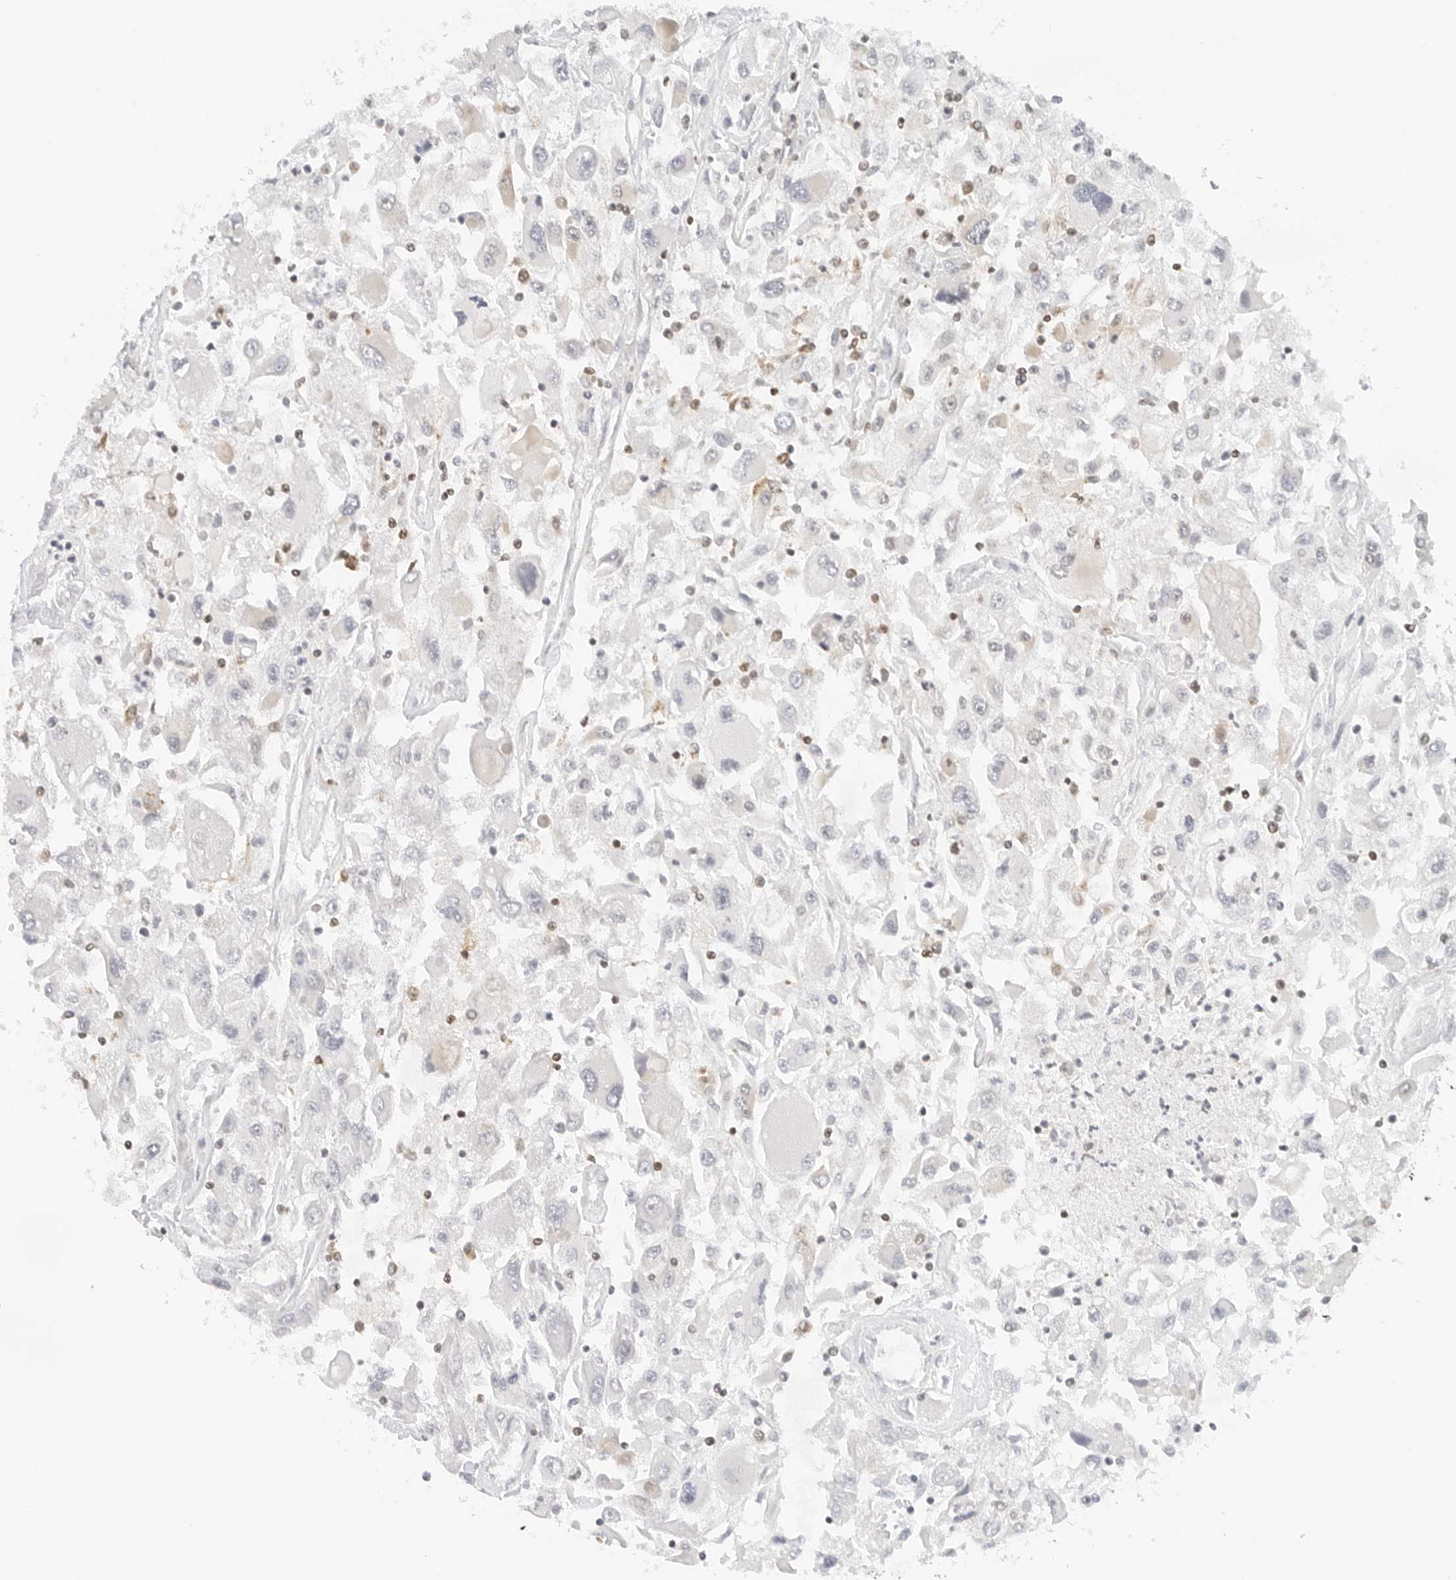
{"staining": {"intensity": "negative", "quantity": "none", "location": "none"}, "tissue": "renal cancer", "cell_type": "Tumor cells", "image_type": "cancer", "snomed": [{"axis": "morphology", "description": "Adenocarcinoma, NOS"}, {"axis": "topography", "description": "Kidney"}], "caption": "Renal adenocarcinoma stained for a protein using immunohistochemistry (IHC) shows no staining tumor cells.", "gene": "ATL1", "patient": {"sex": "female", "age": 52}}